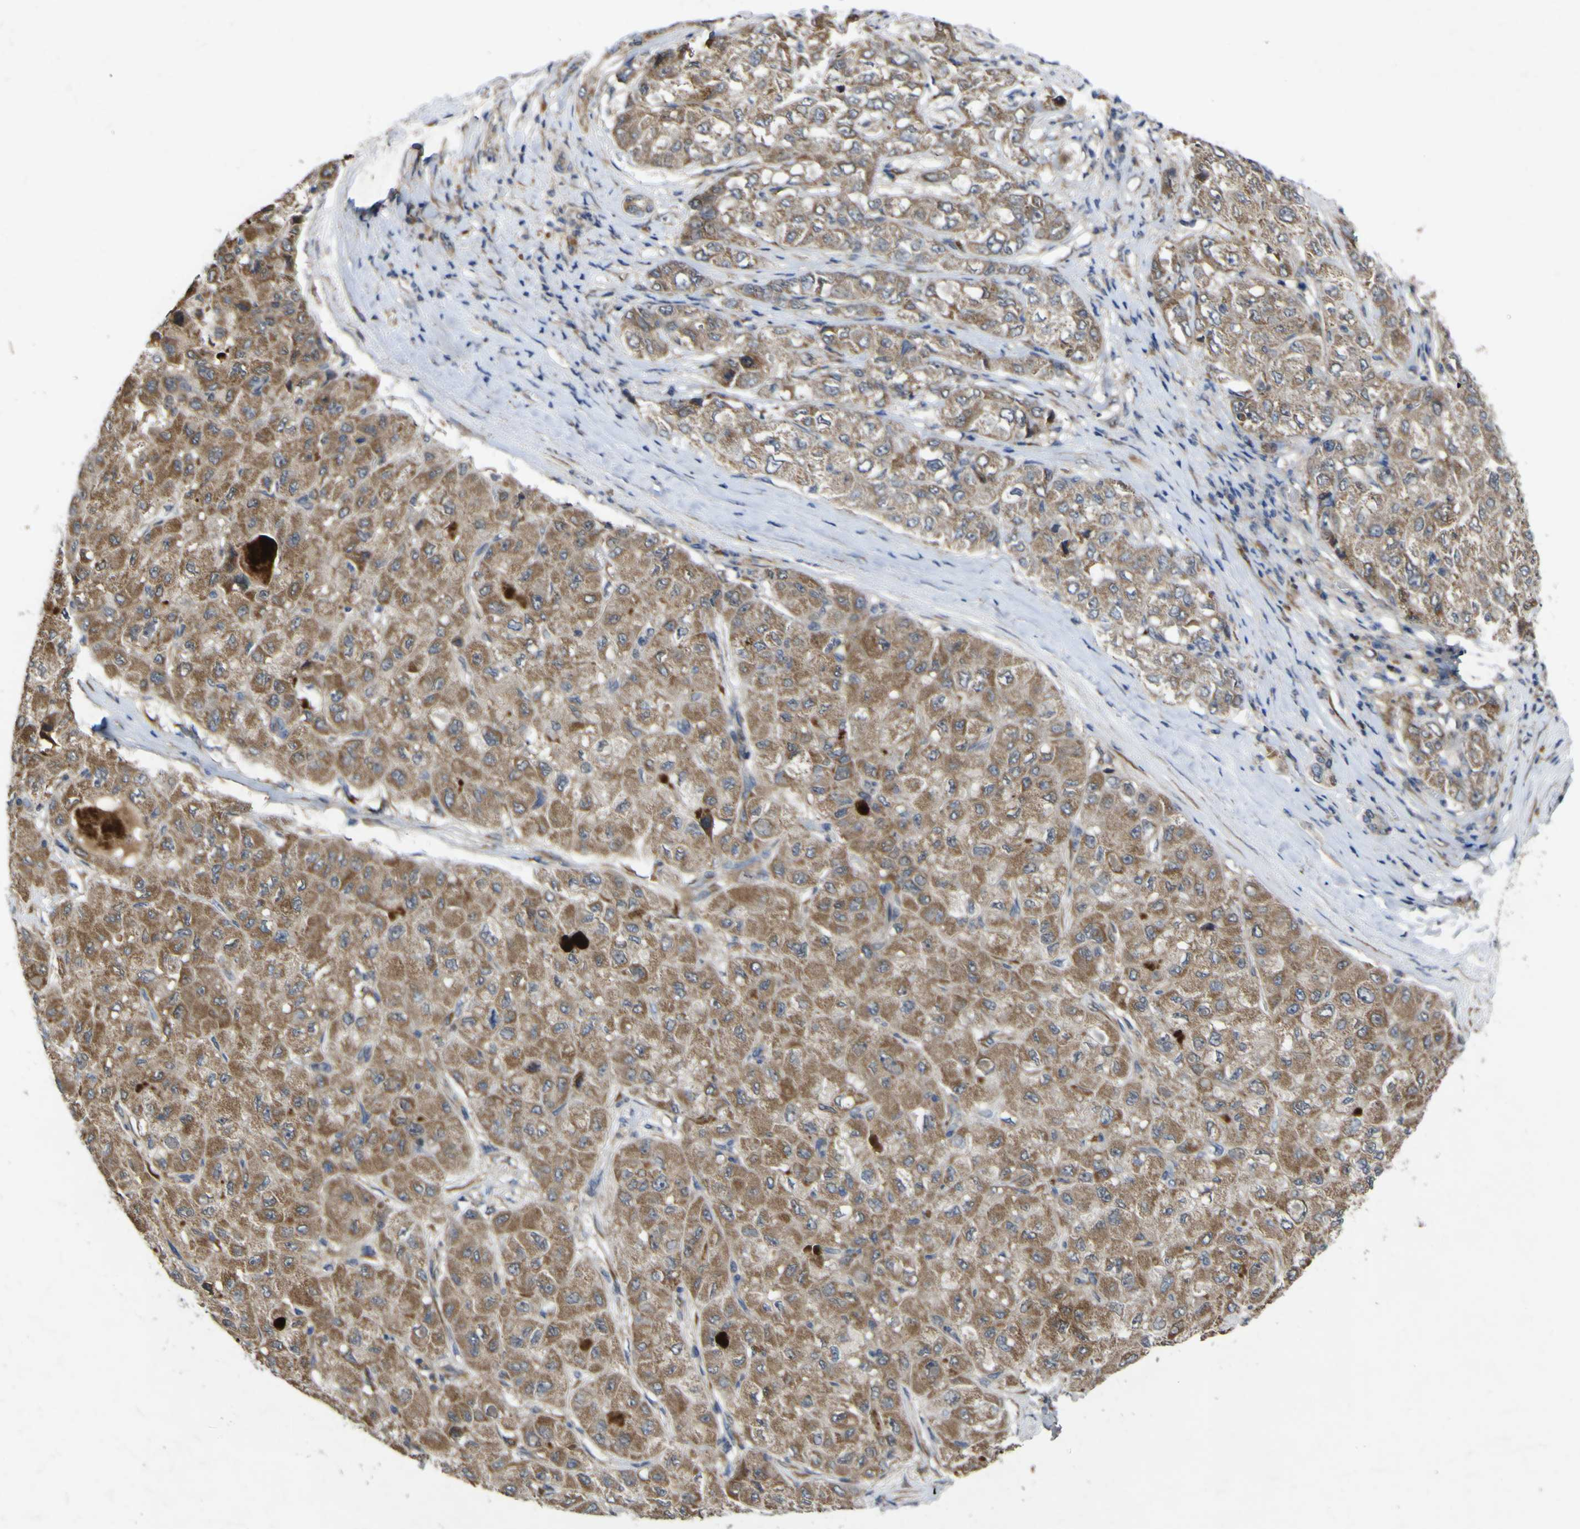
{"staining": {"intensity": "moderate", "quantity": ">75%", "location": "cytoplasmic/membranous"}, "tissue": "liver cancer", "cell_type": "Tumor cells", "image_type": "cancer", "snomed": [{"axis": "morphology", "description": "Carcinoma, Hepatocellular, NOS"}, {"axis": "topography", "description": "Liver"}], "caption": "The photomicrograph shows staining of liver cancer, revealing moderate cytoplasmic/membranous protein expression (brown color) within tumor cells. (DAB IHC with brightfield microscopy, high magnification).", "gene": "IRAK2", "patient": {"sex": "male", "age": 80}}